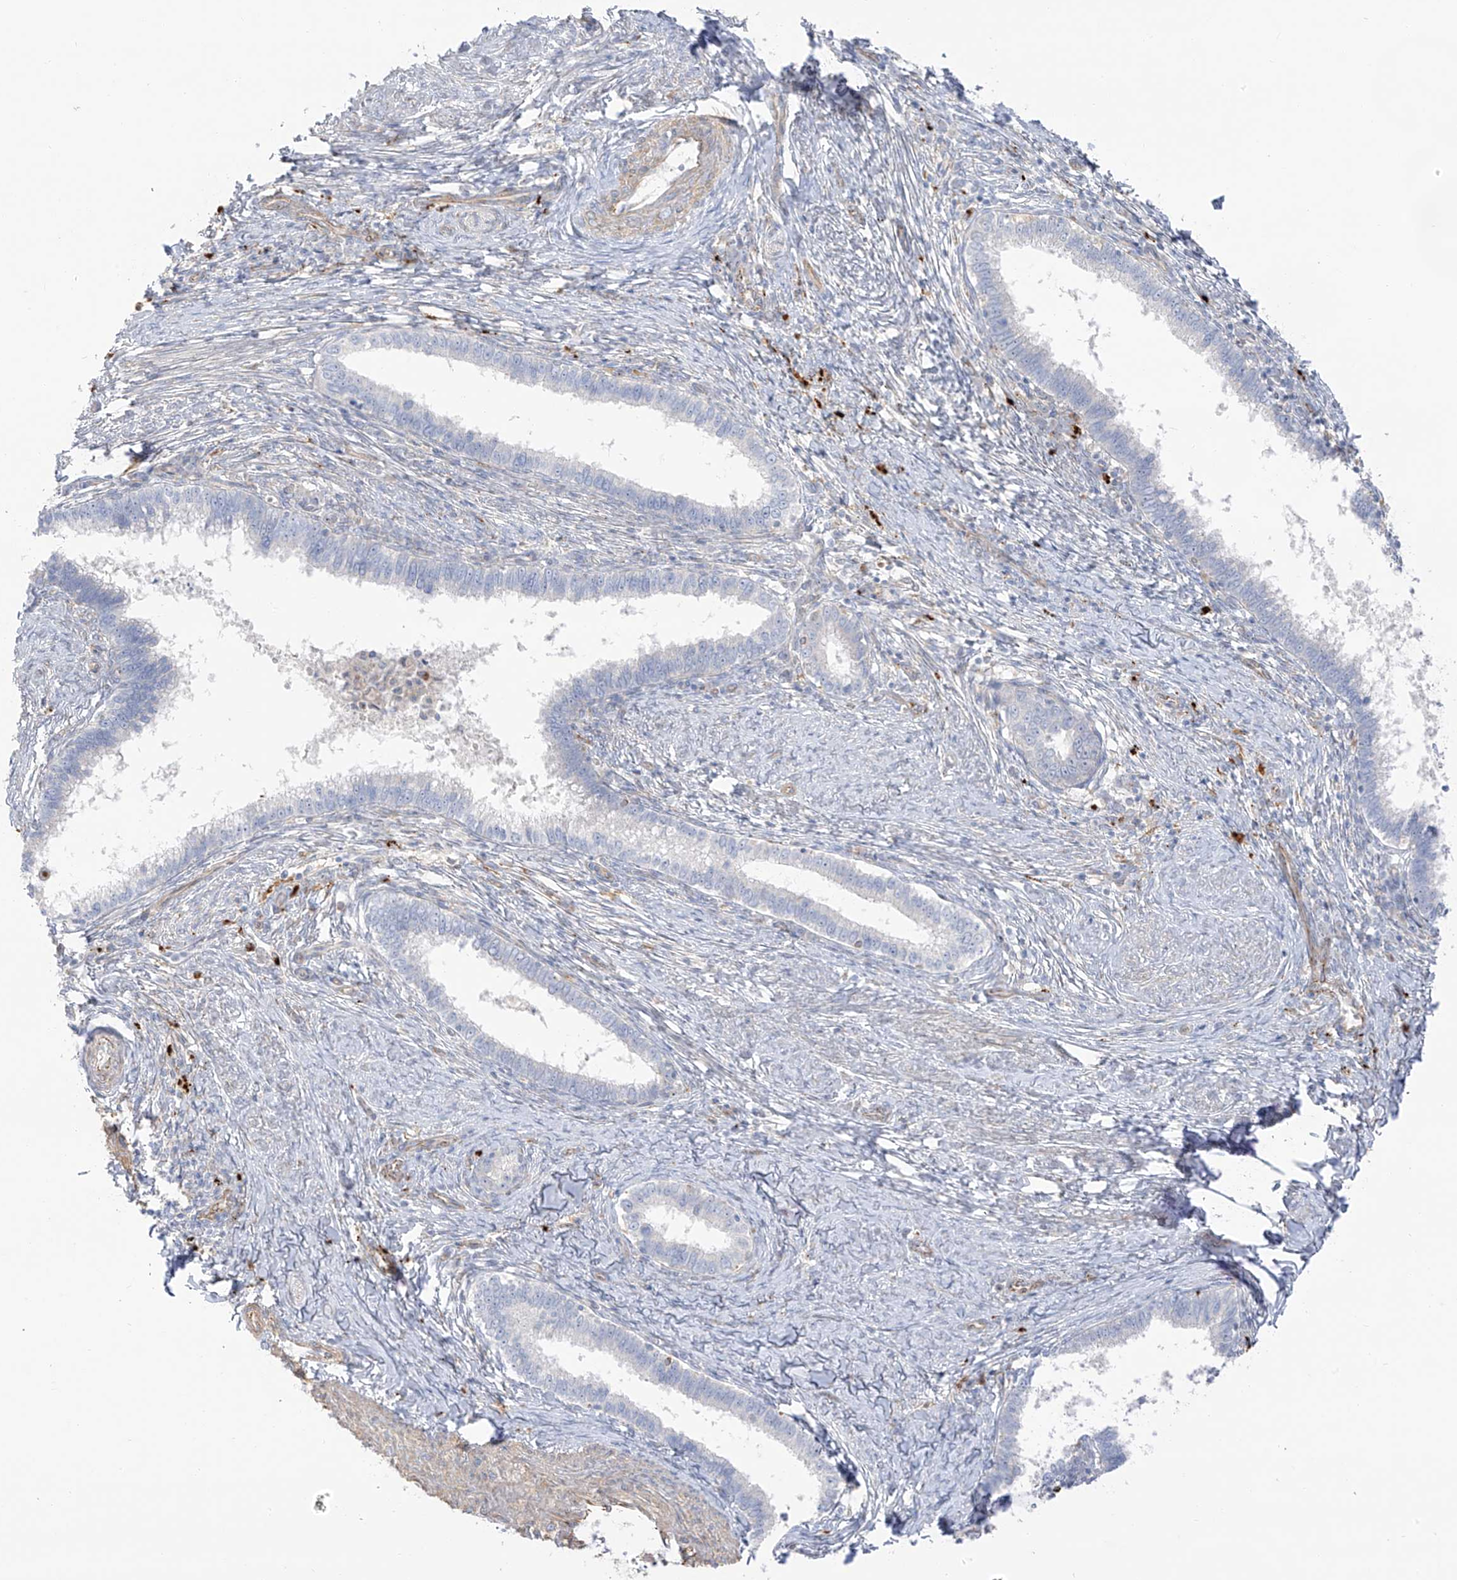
{"staining": {"intensity": "negative", "quantity": "none", "location": "none"}, "tissue": "cervical cancer", "cell_type": "Tumor cells", "image_type": "cancer", "snomed": [{"axis": "morphology", "description": "Adenocarcinoma, NOS"}, {"axis": "topography", "description": "Cervix"}], "caption": "This is an immunohistochemistry (IHC) image of cervical cancer (adenocarcinoma). There is no expression in tumor cells.", "gene": "TAL2", "patient": {"sex": "female", "age": 36}}